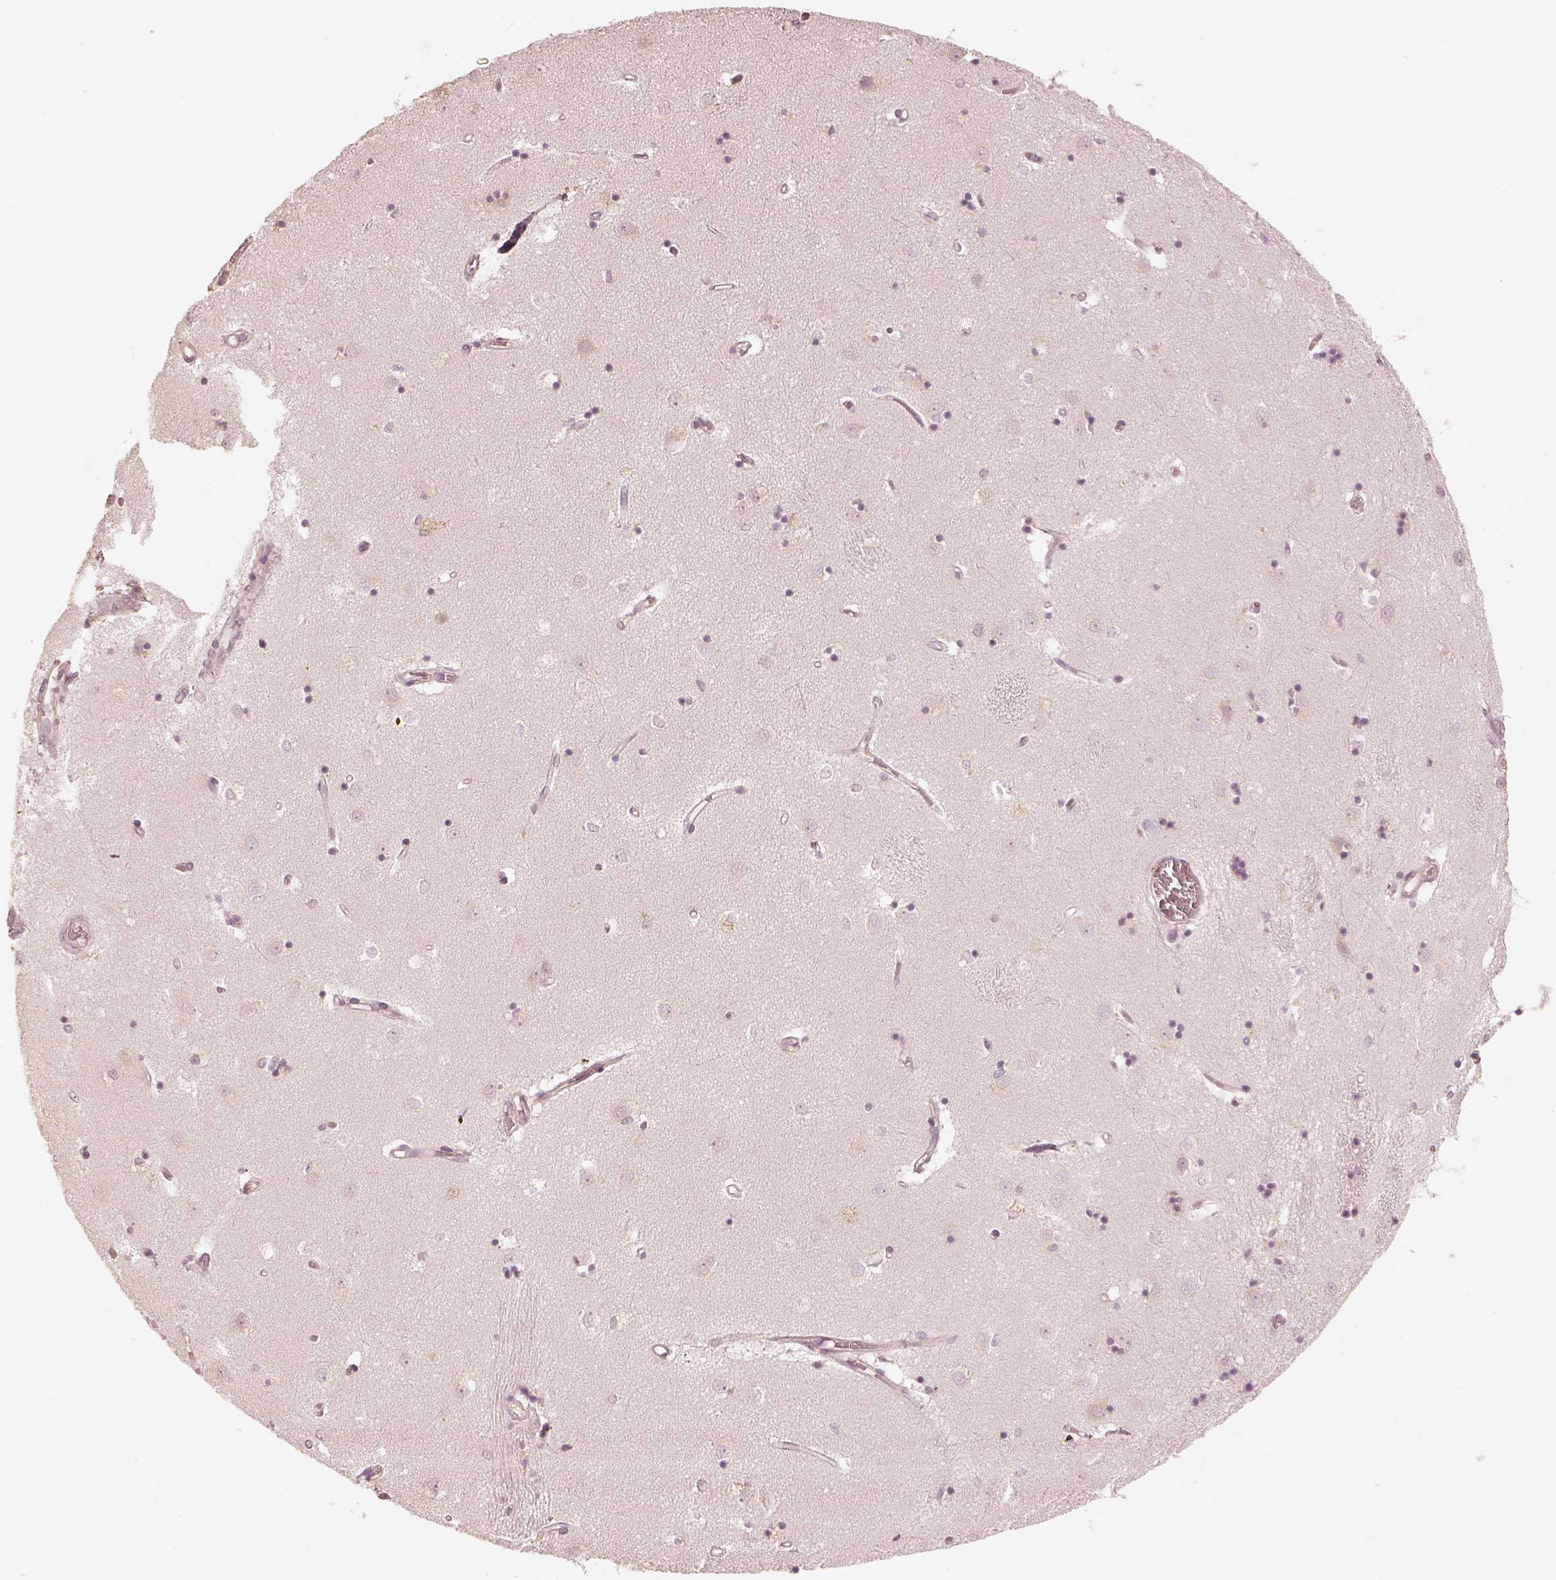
{"staining": {"intensity": "negative", "quantity": "none", "location": "none"}, "tissue": "caudate", "cell_type": "Glial cells", "image_type": "normal", "snomed": [{"axis": "morphology", "description": "Normal tissue, NOS"}, {"axis": "topography", "description": "Lateral ventricle wall"}], "caption": "A high-resolution photomicrograph shows immunohistochemistry staining of unremarkable caudate, which reveals no significant staining in glial cells. The staining is performed using DAB brown chromogen with nuclei counter-stained in using hematoxylin.", "gene": "GORASP2", "patient": {"sex": "male", "age": 54}}